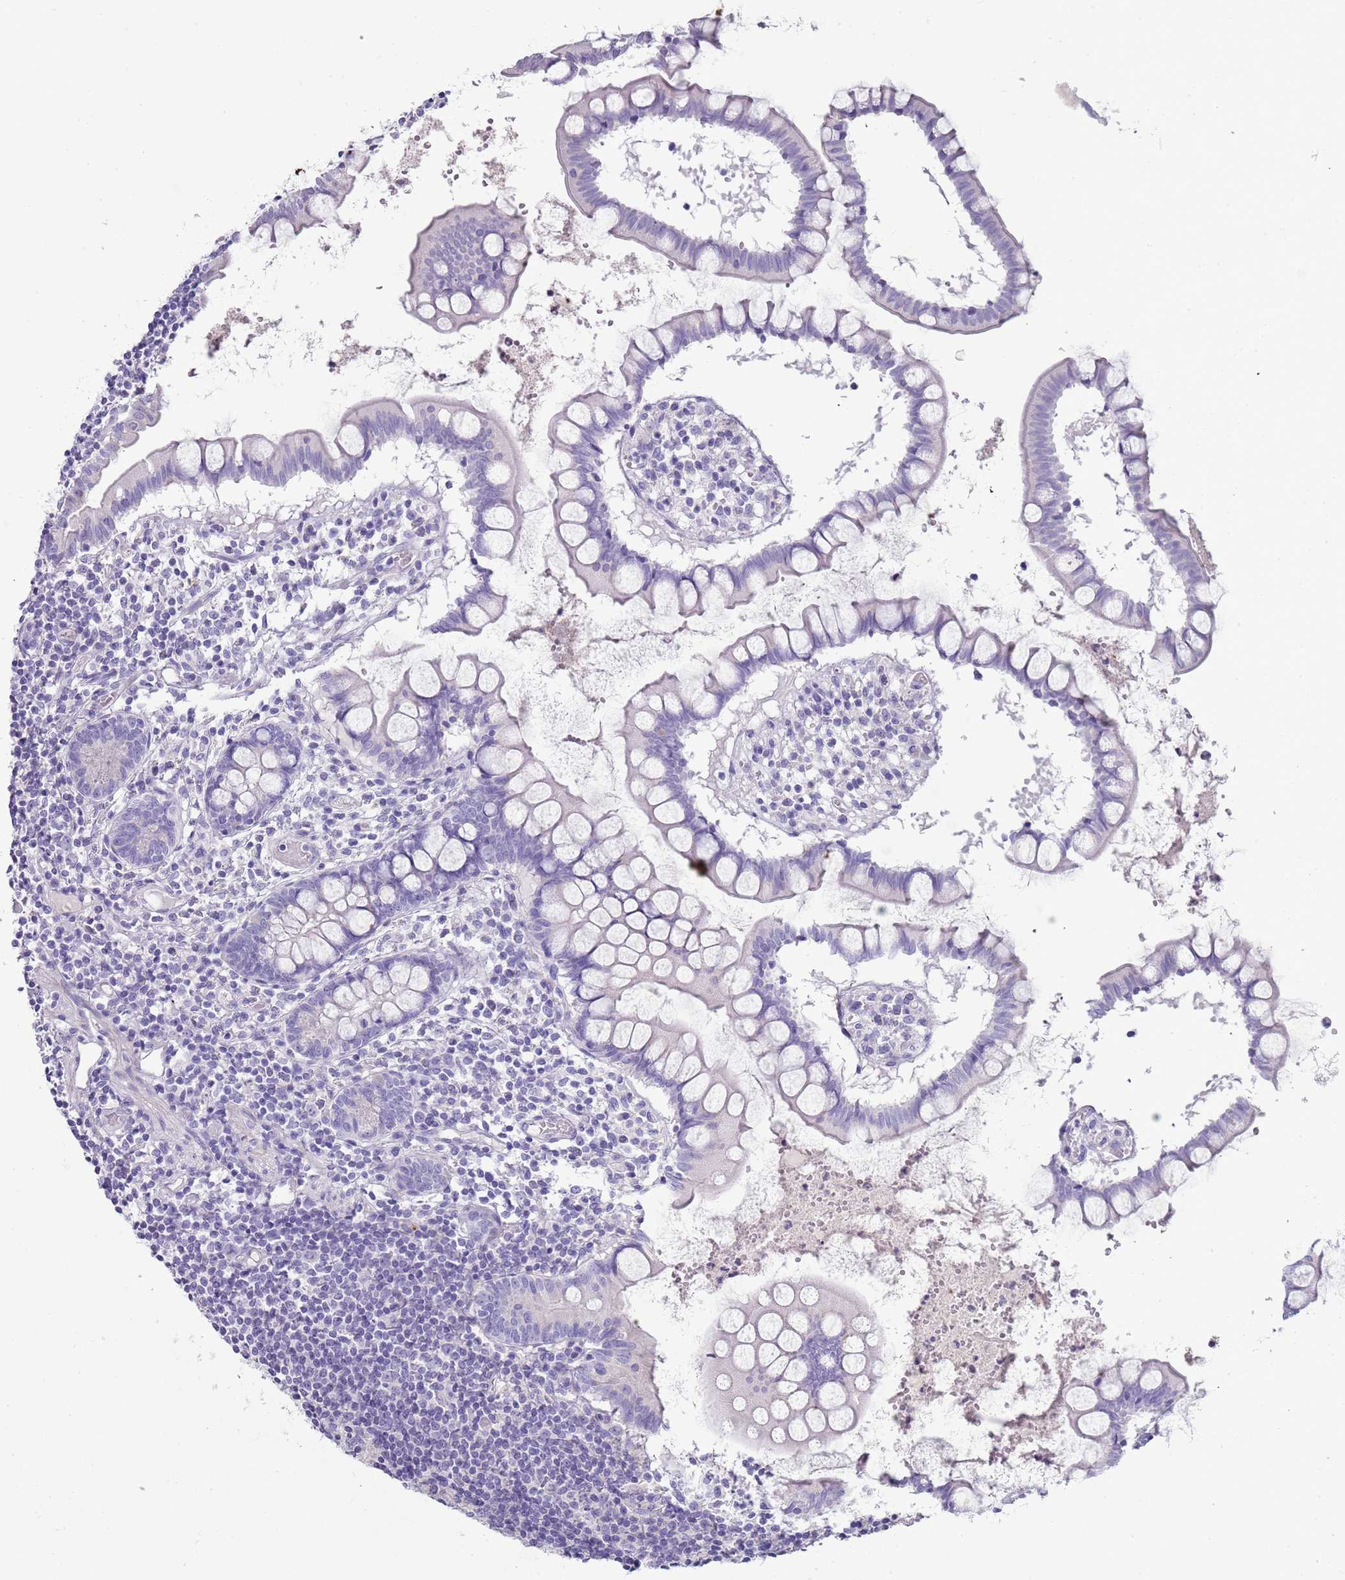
{"staining": {"intensity": "negative", "quantity": "none", "location": "none"}, "tissue": "colon", "cell_type": "Endothelial cells", "image_type": "normal", "snomed": [{"axis": "morphology", "description": "Normal tissue, NOS"}, {"axis": "morphology", "description": "Adenocarcinoma, NOS"}, {"axis": "topography", "description": "Colon"}], "caption": "The immunohistochemistry (IHC) histopathology image has no significant expression in endothelial cells of colon.", "gene": "ENSG00000271254", "patient": {"sex": "female", "age": 55}}